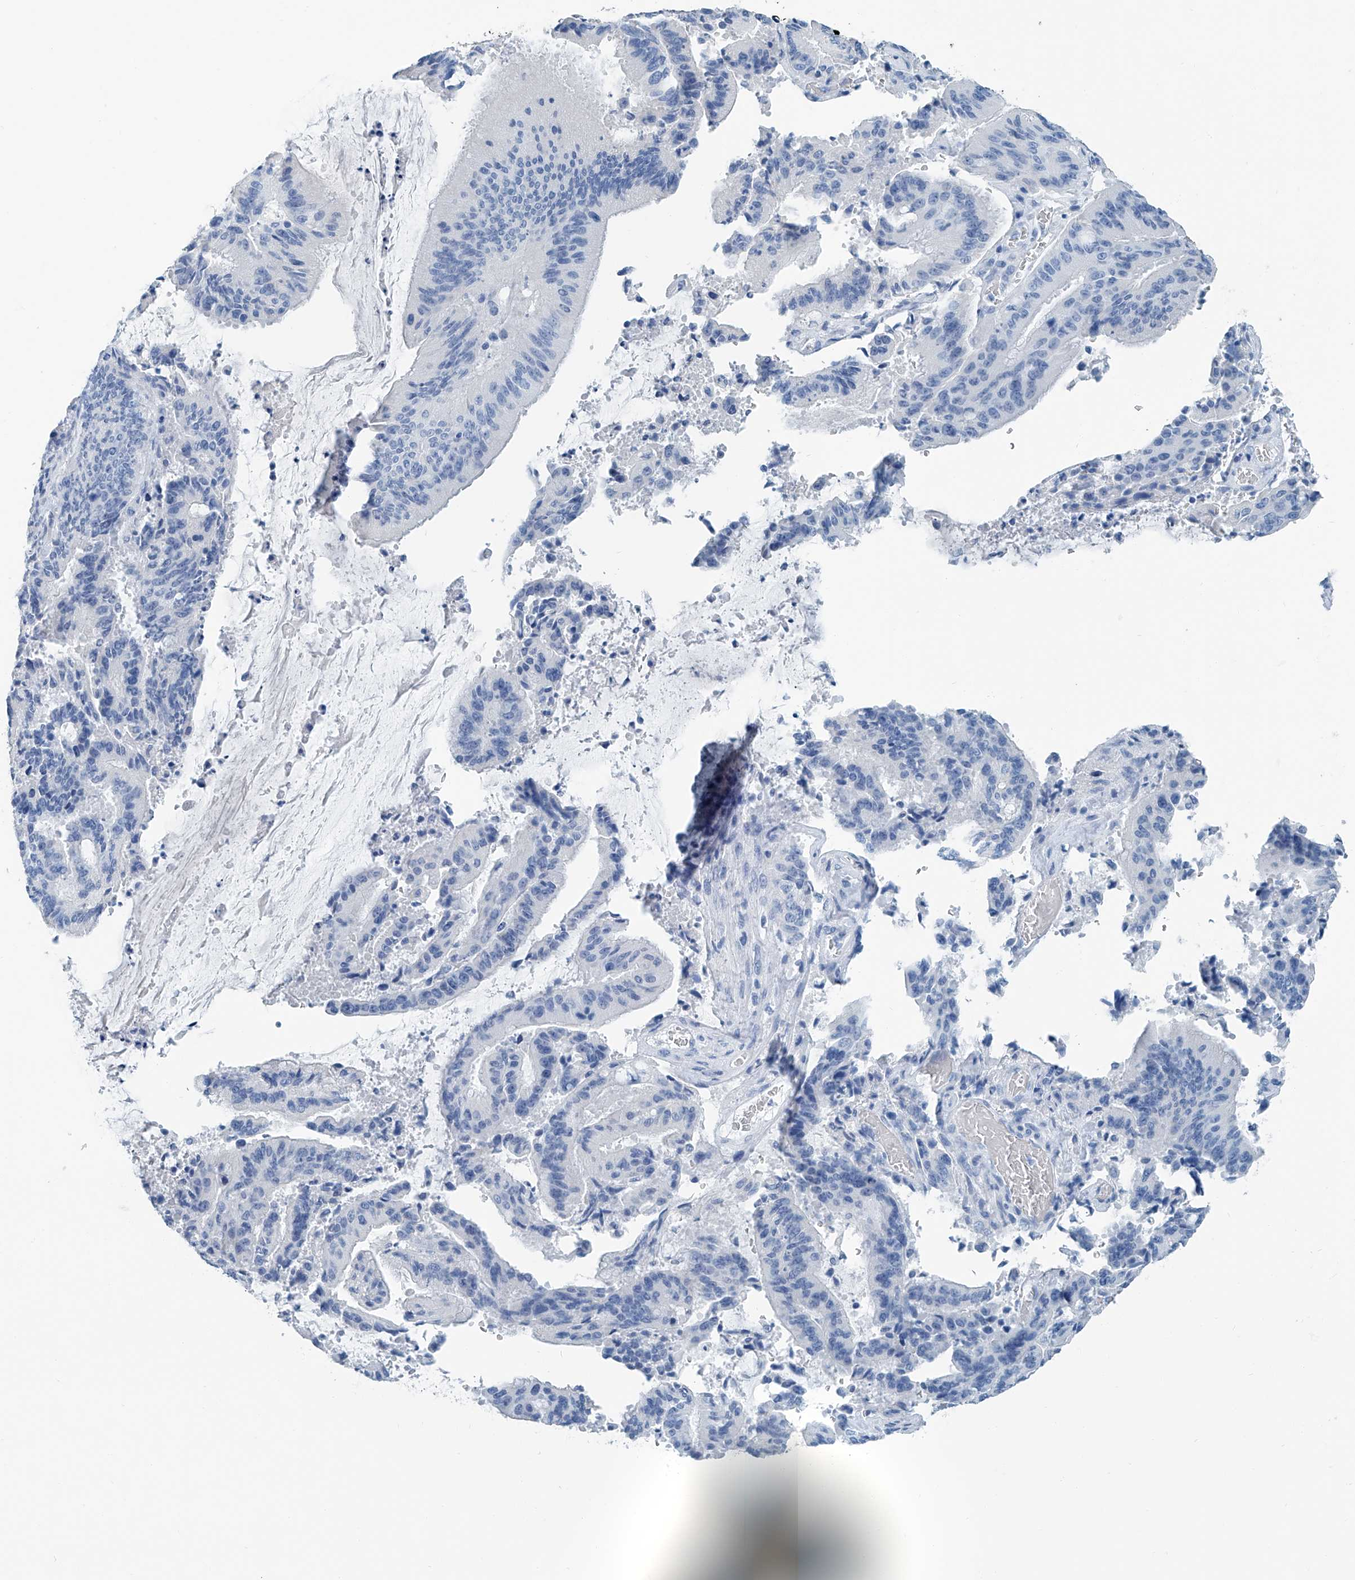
{"staining": {"intensity": "negative", "quantity": "none", "location": "none"}, "tissue": "liver cancer", "cell_type": "Tumor cells", "image_type": "cancer", "snomed": [{"axis": "morphology", "description": "Normal tissue, NOS"}, {"axis": "morphology", "description": "Cholangiocarcinoma"}, {"axis": "topography", "description": "Liver"}, {"axis": "topography", "description": "Peripheral nerve tissue"}], "caption": "High power microscopy photomicrograph of an immunohistochemistry (IHC) histopathology image of liver cholangiocarcinoma, revealing no significant expression in tumor cells.", "gene": "CYP2A7", "patient": {"sex": "female", "age": 73}}